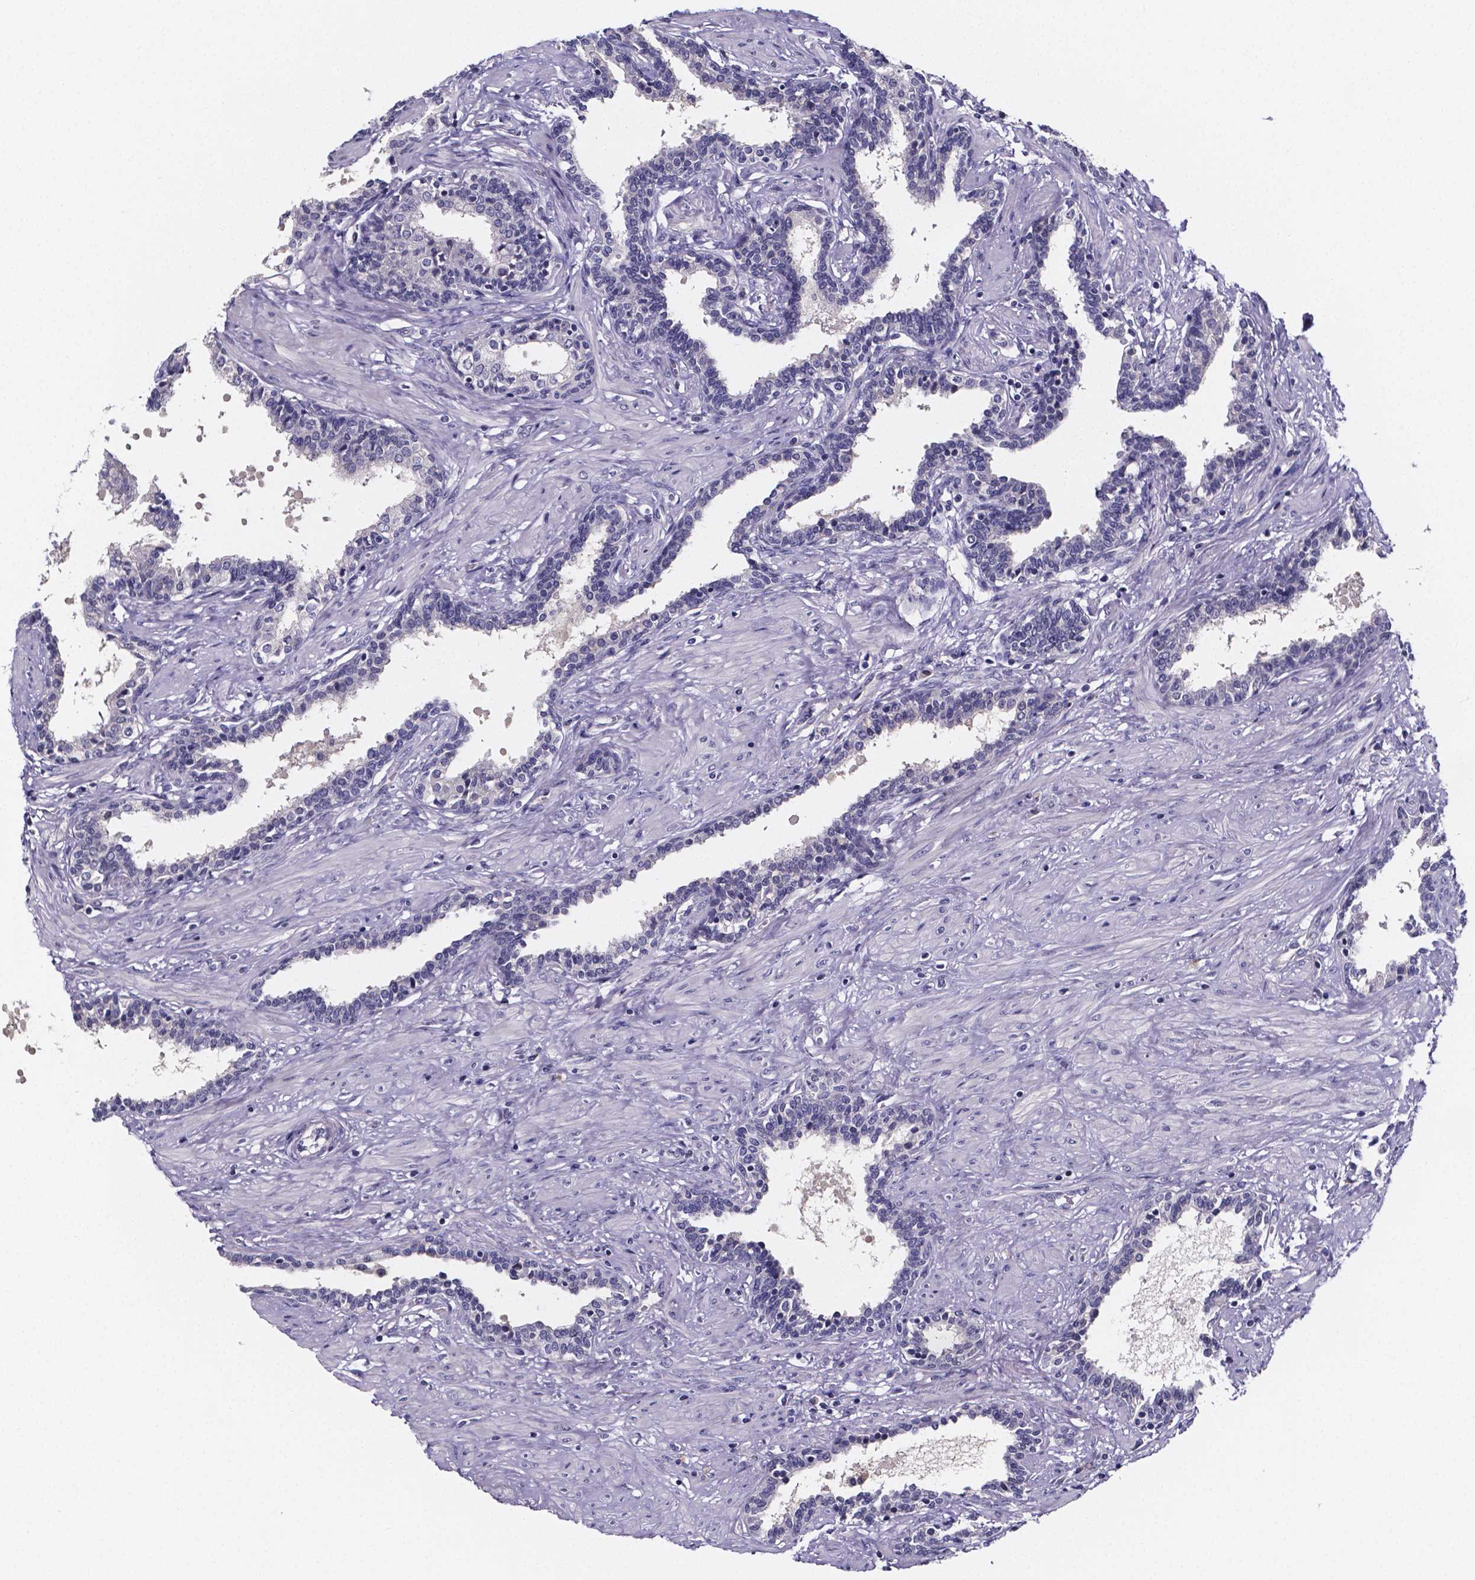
{"staining": {"intensity": "negative", "quantity": "none", "location": "none"}, "tissue": "prostate", "cell_type": "Glandular cells", "image_type": "normal", "snomed": [{"axis": "morphology", "description": "Normal tissue, NOS"}, {"axis": "topography", "description": "Prostate"}], "caption": "DAB (3,3'-diaminobenzidine) immunohistochemical staining of benign prostate demonstrates no significant staining in glandular cells.", "gene": "IZUMO1", "patient": {"sex": "male", "age": 55}}